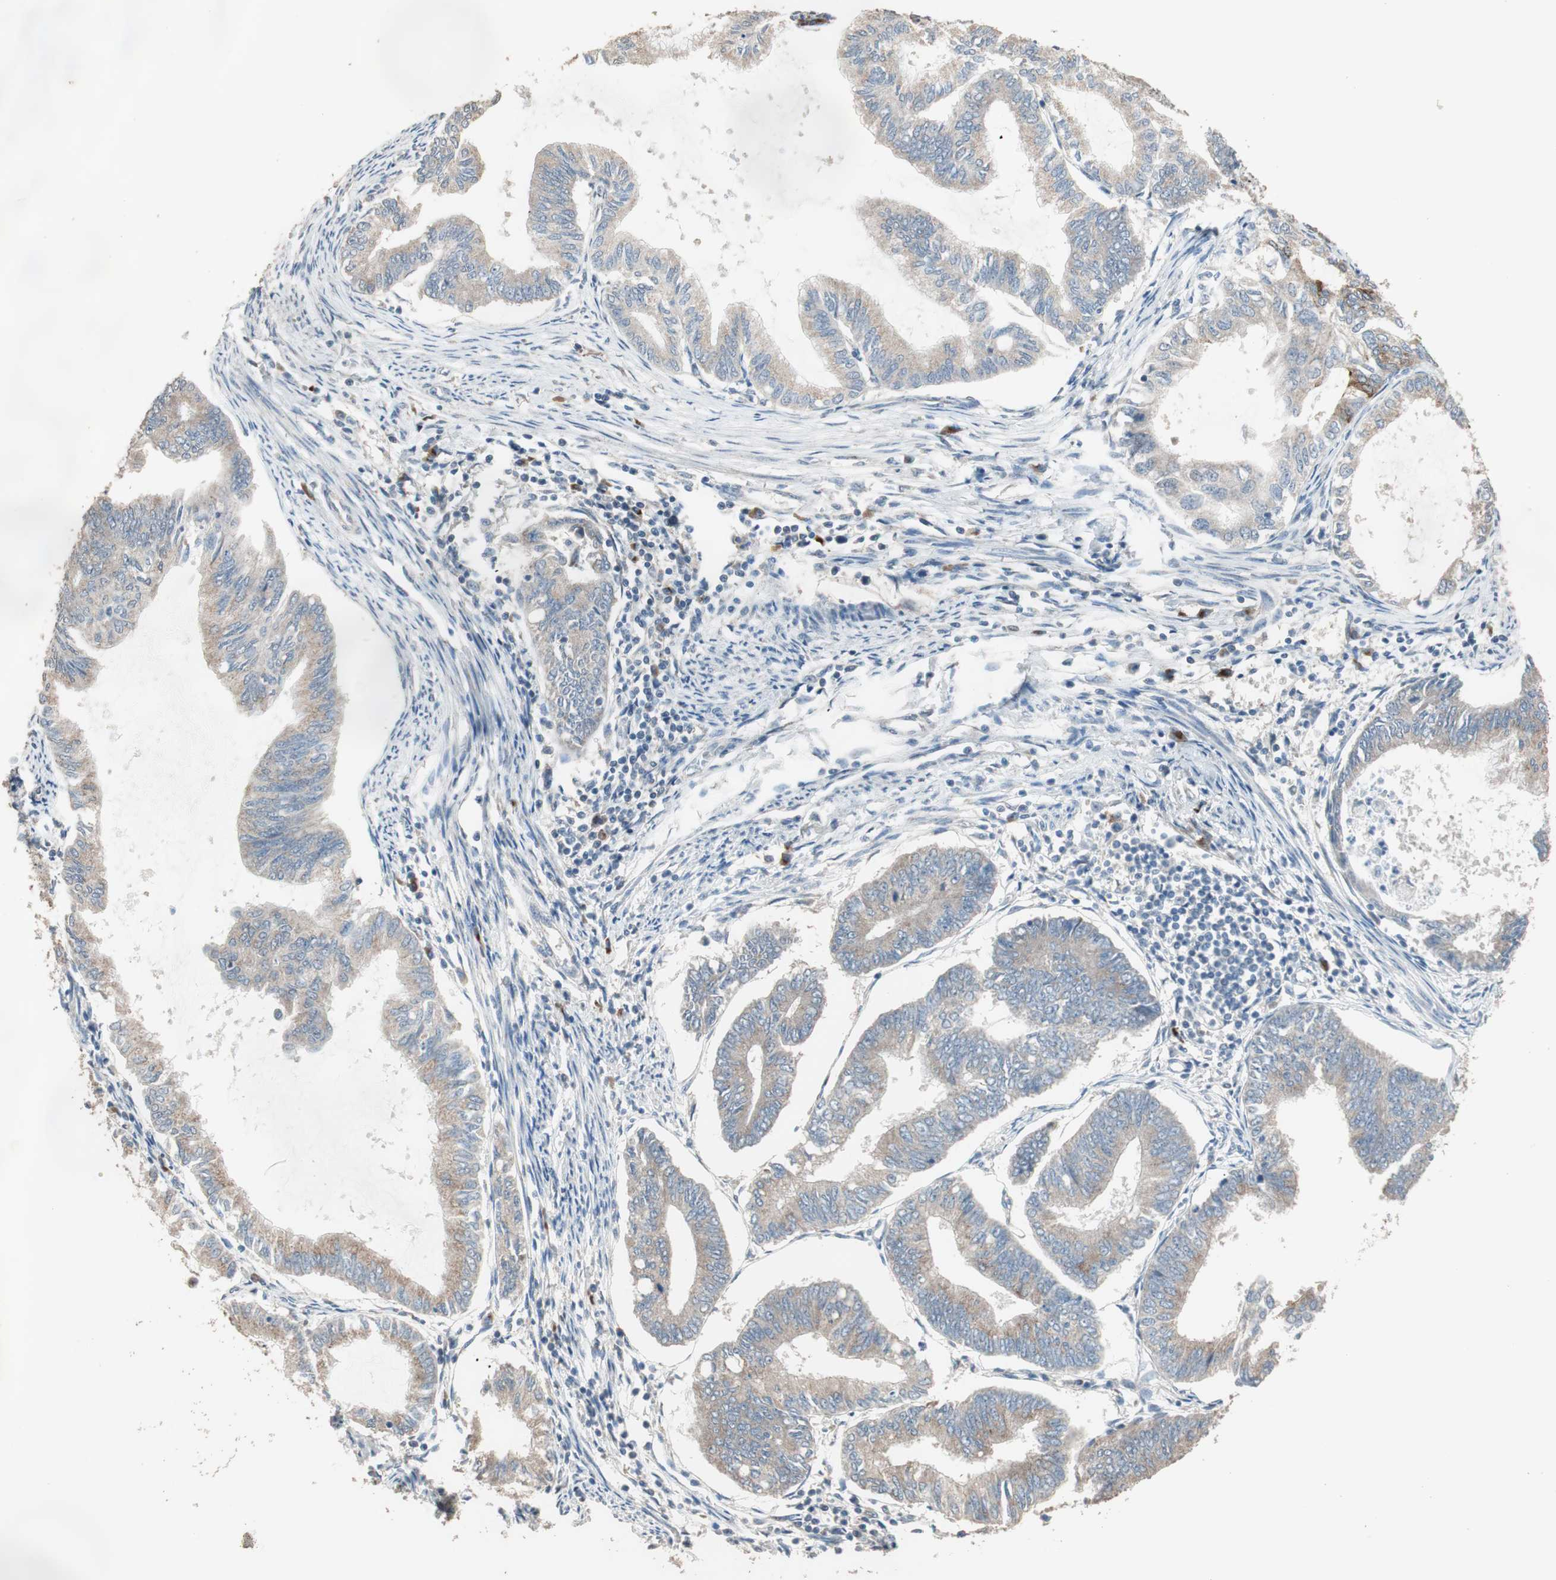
{"staining": {"intensity": "moderate", "quantity": ">75%", "location": "cytoplasmic/membranous"}, "tissue": "endometrial cancer", "cell_type": "Tumor cells", "image_type": "cancer", "snomed": [{"axis": "morphology", "description": "Adenocarcinoma, NOS"}, {"axis": "topography", "description": "Endometrium"}], "caption": "A brown stain shows moderate cytoplasmic/membranous expression of a protein in endometrial cancer tumor cells.", "gene": "RARRES1", "patient": {"sex": "female", "age": 86}}